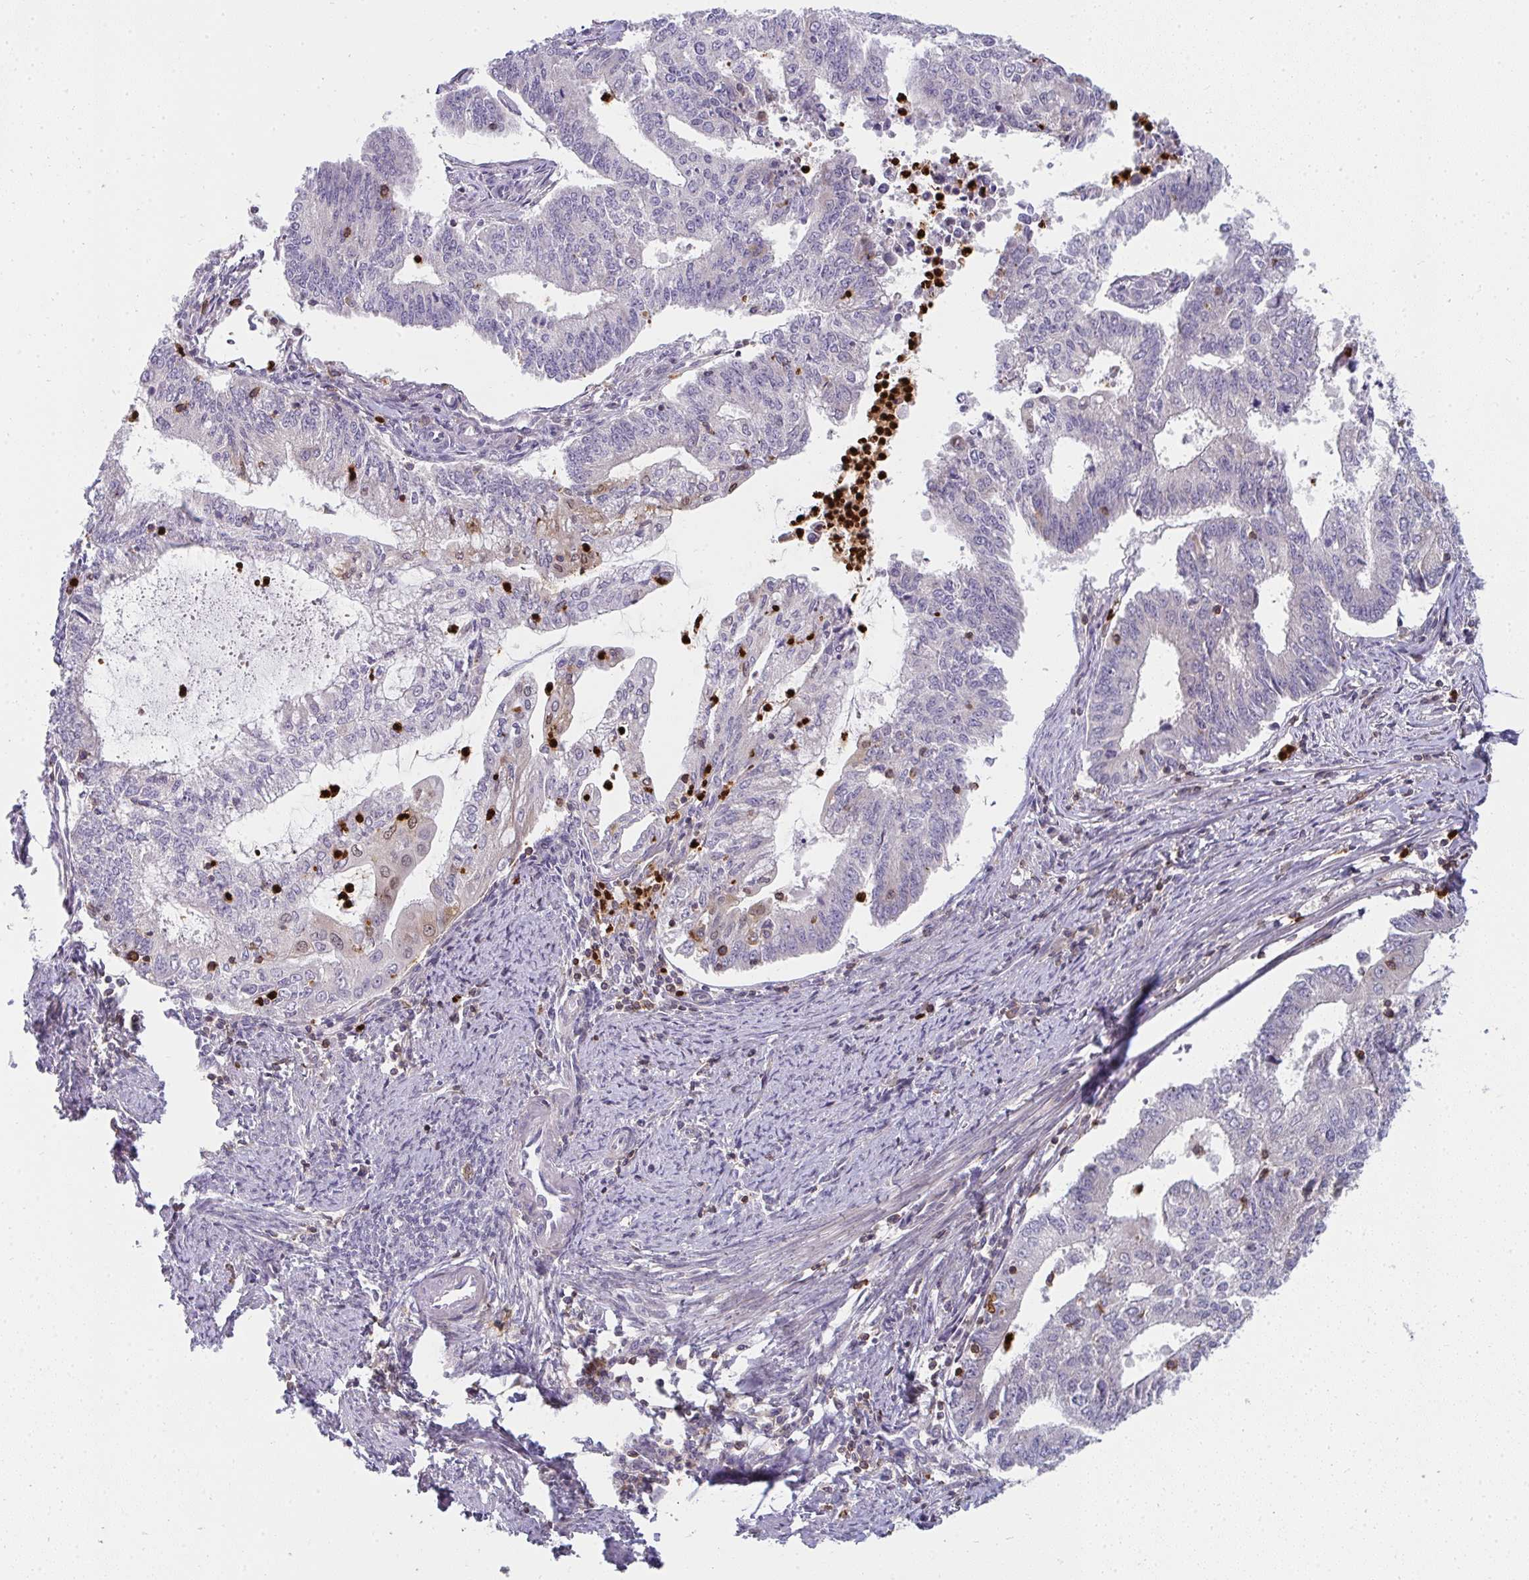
{"staining": {"intensity": "negative", "quantity": "none", "location": "none"}, "tissue": "endometrial cancer", "cell_type": "Tumor cells", "image_type": "cancer", "snomed": [{"axis": "morphology", "description": "Adenocarcinoma, NOS"}, {"axis": "topography", "description": "Endometrium"}], "caption": "DAB immunohistochemical staining of human endometrial cancer reveals no significant staining in tumor cells. (Brightfield microscopy of DAB IHC at high magnification).", "gene": "CSF3R", "patient": {"sex": "female", "age": 61}}